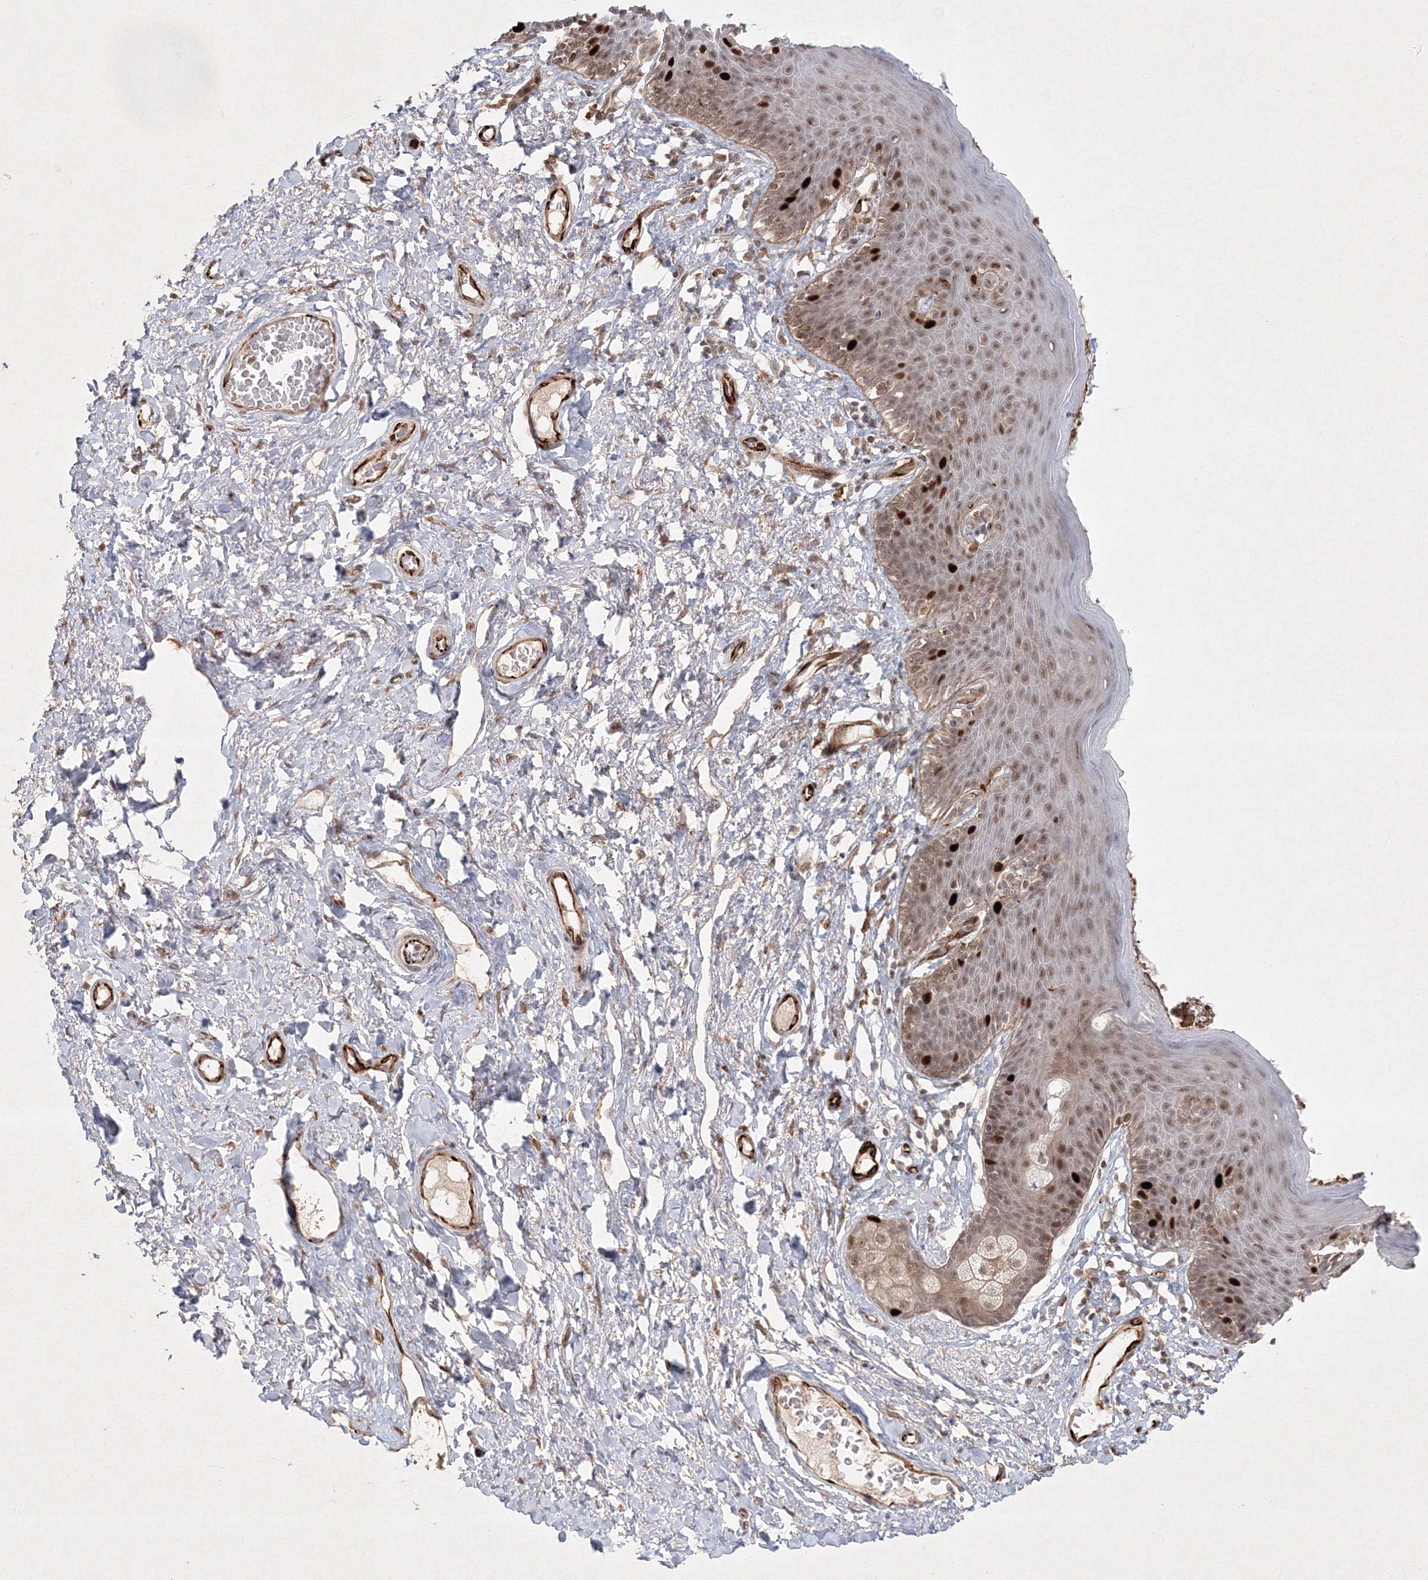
{"staining": {"intensity": "strong", "quantity": "25%-75%", "location": "cytoplasmic/membranous,nuclear"}, "tissue": "skin", "cell_type": "Epidermal cells", "image_type": "normal", "snomed": [{"axis": "morphology", "description": "Normal tissue, NOS"}, {"axis": "topography", "description": "Vulva"}], "caption": "Skin stained for a protein (brown) exhibits strong cytoplasmic/membranous,nuclear positive expression in about 25%-75% of epidermal cells.", "gene": "KIF20A", "patient": {"sex": "female", "age": 66}}